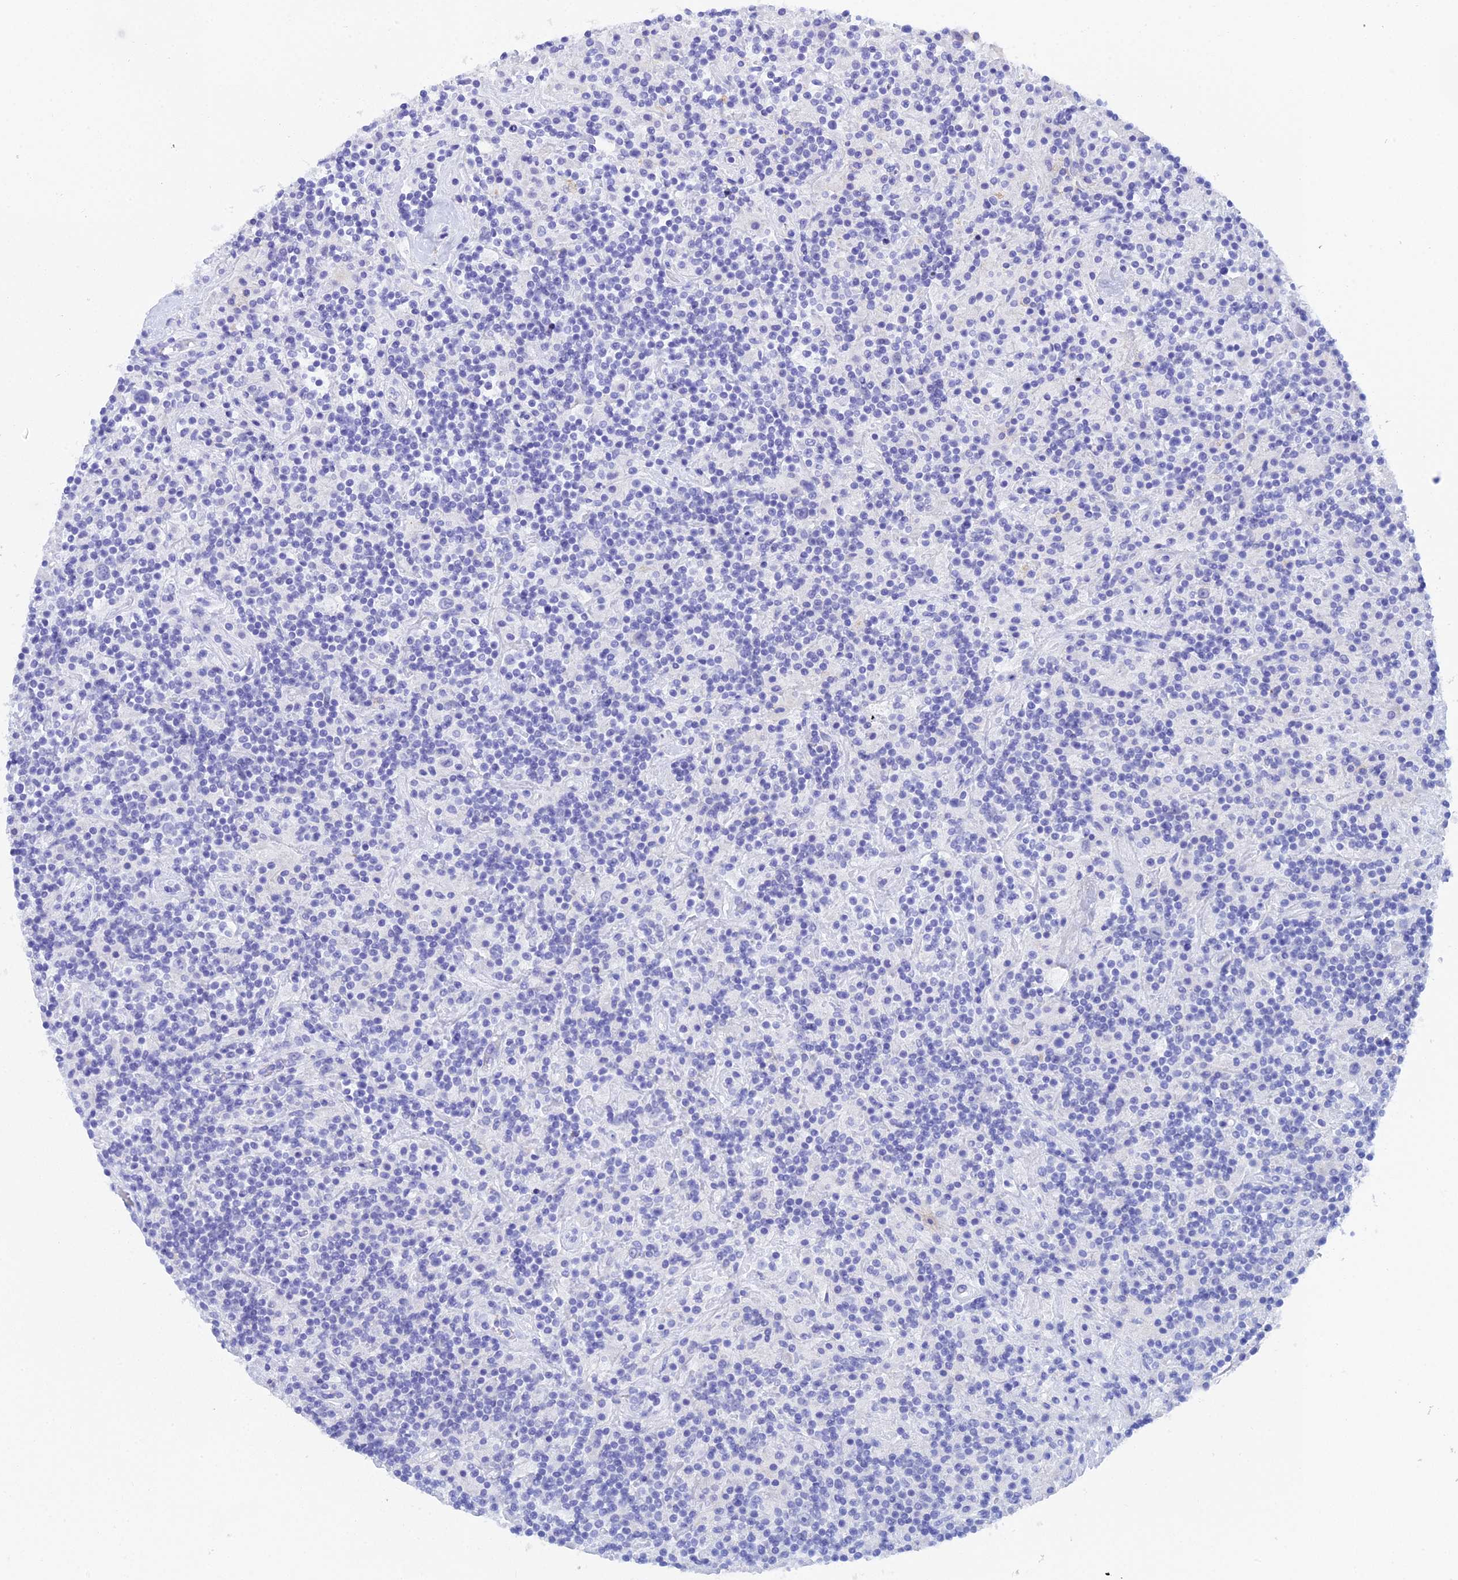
{"staining": {"intensity": "negative", "quantity": "none", "location": "none"}, "tissue": "lymphoma", "cell_type": "Tumor cells", "image_type": "cancer", "snomed": [{"axis": "morphology", "description": "Hodgkin's disease, NOS"}, {"axis": "topography", "description": "Lymph node"}], "caption": "An immunohistochemistry micrograph of lymphoma is shown. There is no staining in tumor cells of lymphoma.", "gene": "REG1A", "patient": {"sex": "male", "age": 70}}